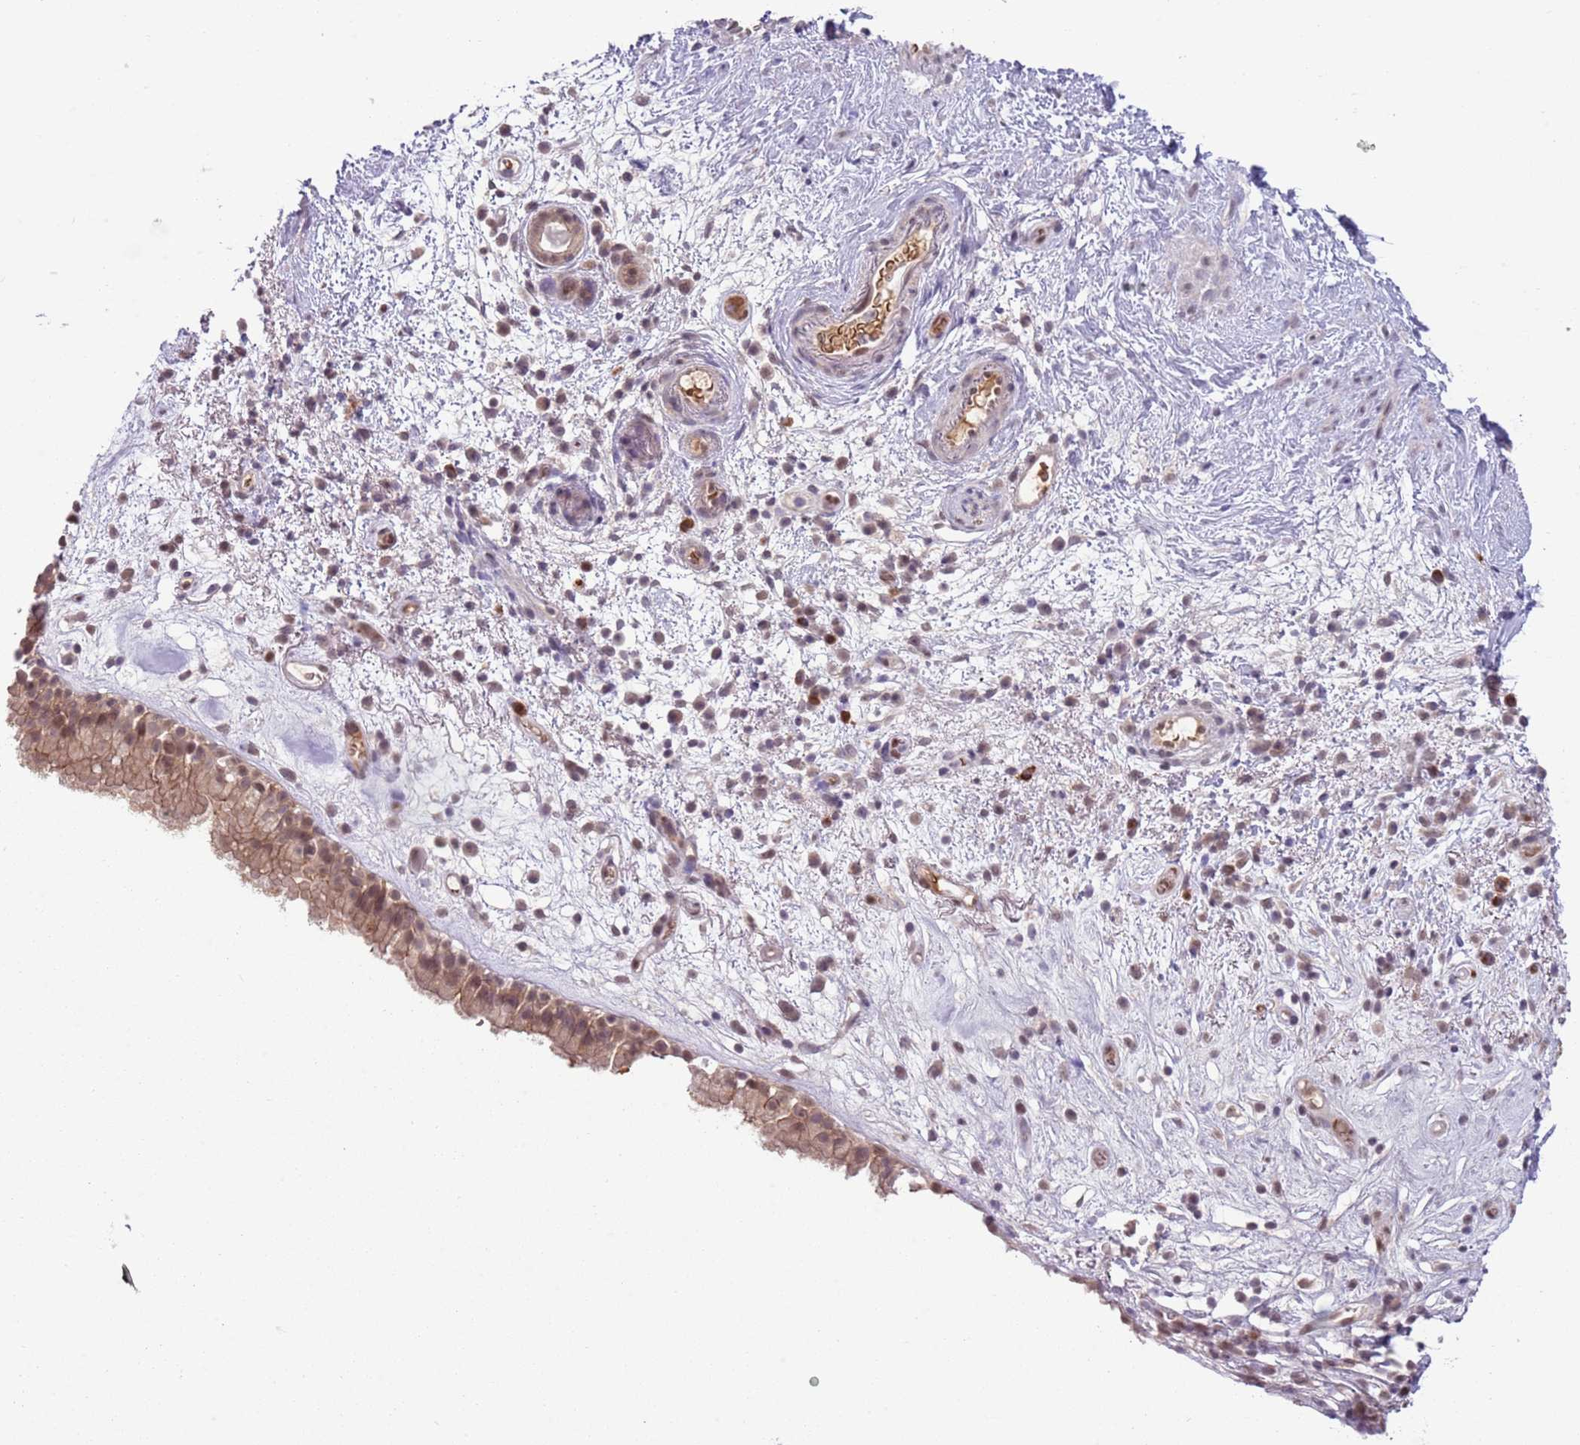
{"staining": {"intensity": "moderate", "quantity": ">75%", "location": "cytoplasmic/membranous,nuclear"}, "tissue": "nasopharynx", "cell_type": "Respiratory epithelial cells", "image_type": "normal", "snomed": [{"axis": "morphology", "description": "Normal tissue, NOS"}, {"axis": "morphology", "description": "Squamous cell carcinoma, NOS"}, {"axis": "topography", "description": "Nasopharynx"}, {"axis": "topography", "description": "Head-Neck"}], "caption": "A brown stain labels moderate cytoplasmic/membranous,nuclear expression of a protein in respiratory epithelial cells of unremarkable nasopharynx. The staining was performed using DAB (3,3'-diaminobenzidine) to visualize the protein expression in brown, while the nuclei were stained in blue with hematoxylin (Magnification: 20x).", "gene": "TM2D1", "patient": {"sex": "male", "age": 85}}